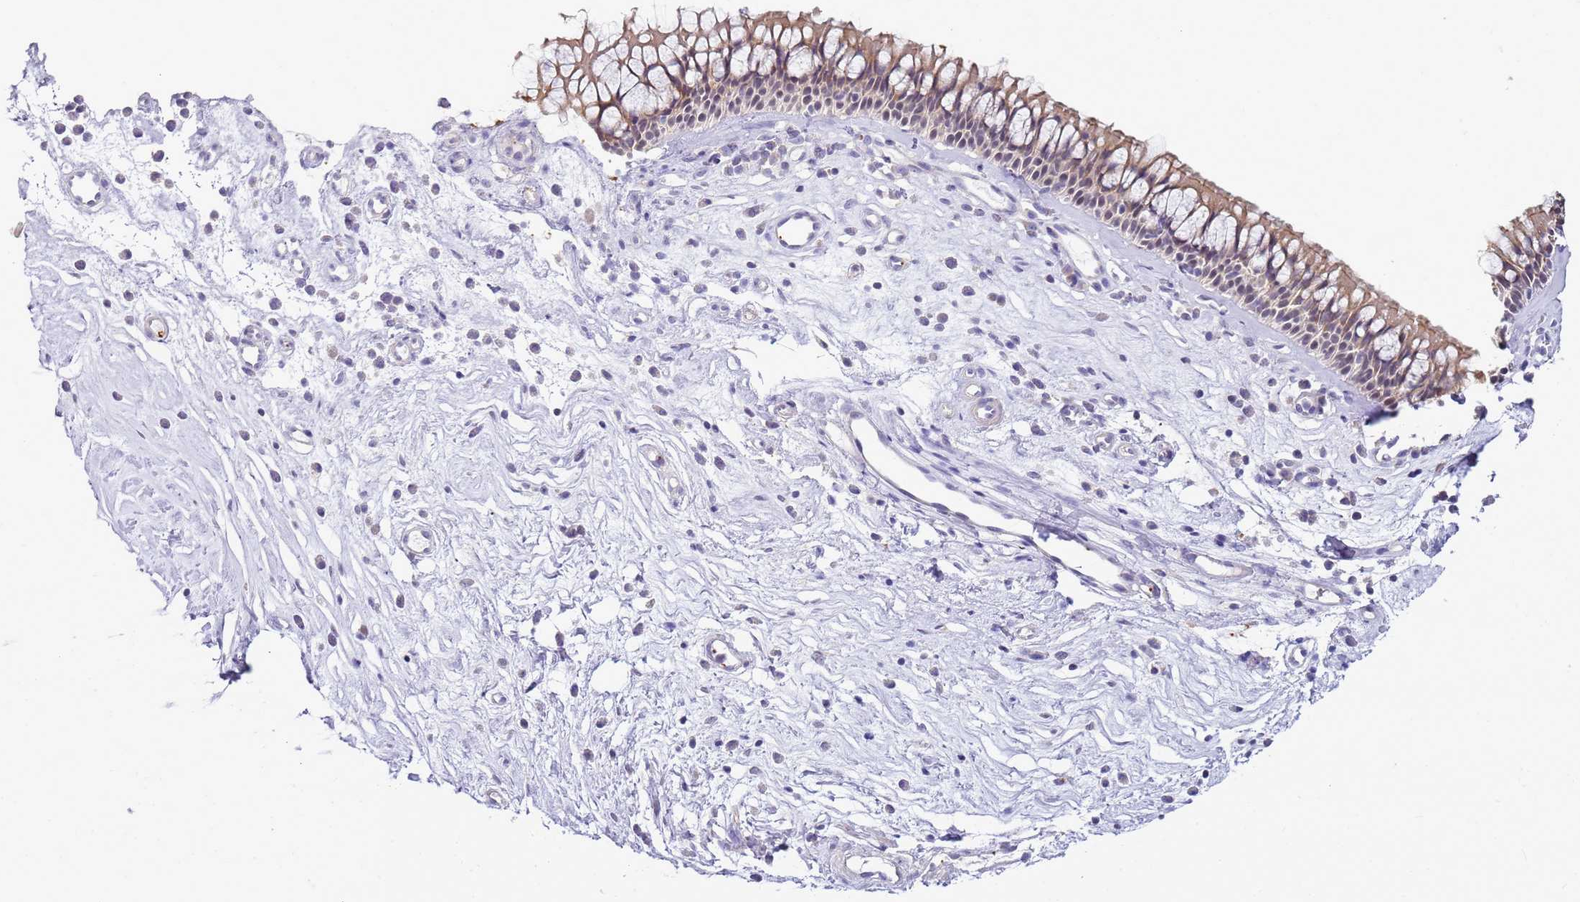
{"staining": {"intensity": "moderate", "quantity": "25%-75%", "location": "cytoplasmic/membranous"}, "tissue": "nasopharynx", "cell_type": "Respiratory epithelial cells", "image_type": "normal", "snomed": [{"axis": "morphology", "description": "Normal tissue, NOS"}, {"axis": "morphology", "description": "Inflammation, NOS"}, {"axis": "morphology", "description": "Malignant melanoma, Metastatic site"}, {"axis": "topography", "description": "Nasopharynx"}], "caption": "This histopathology image displays IHC staining of unremarkable nasopharynx, with medium moderate cytoplasmic/membranous staining in about 25%-75% of respiratory epithelial cells.", "gene": "CAPN7", "patient": {"sex": "male", "age": 70}}